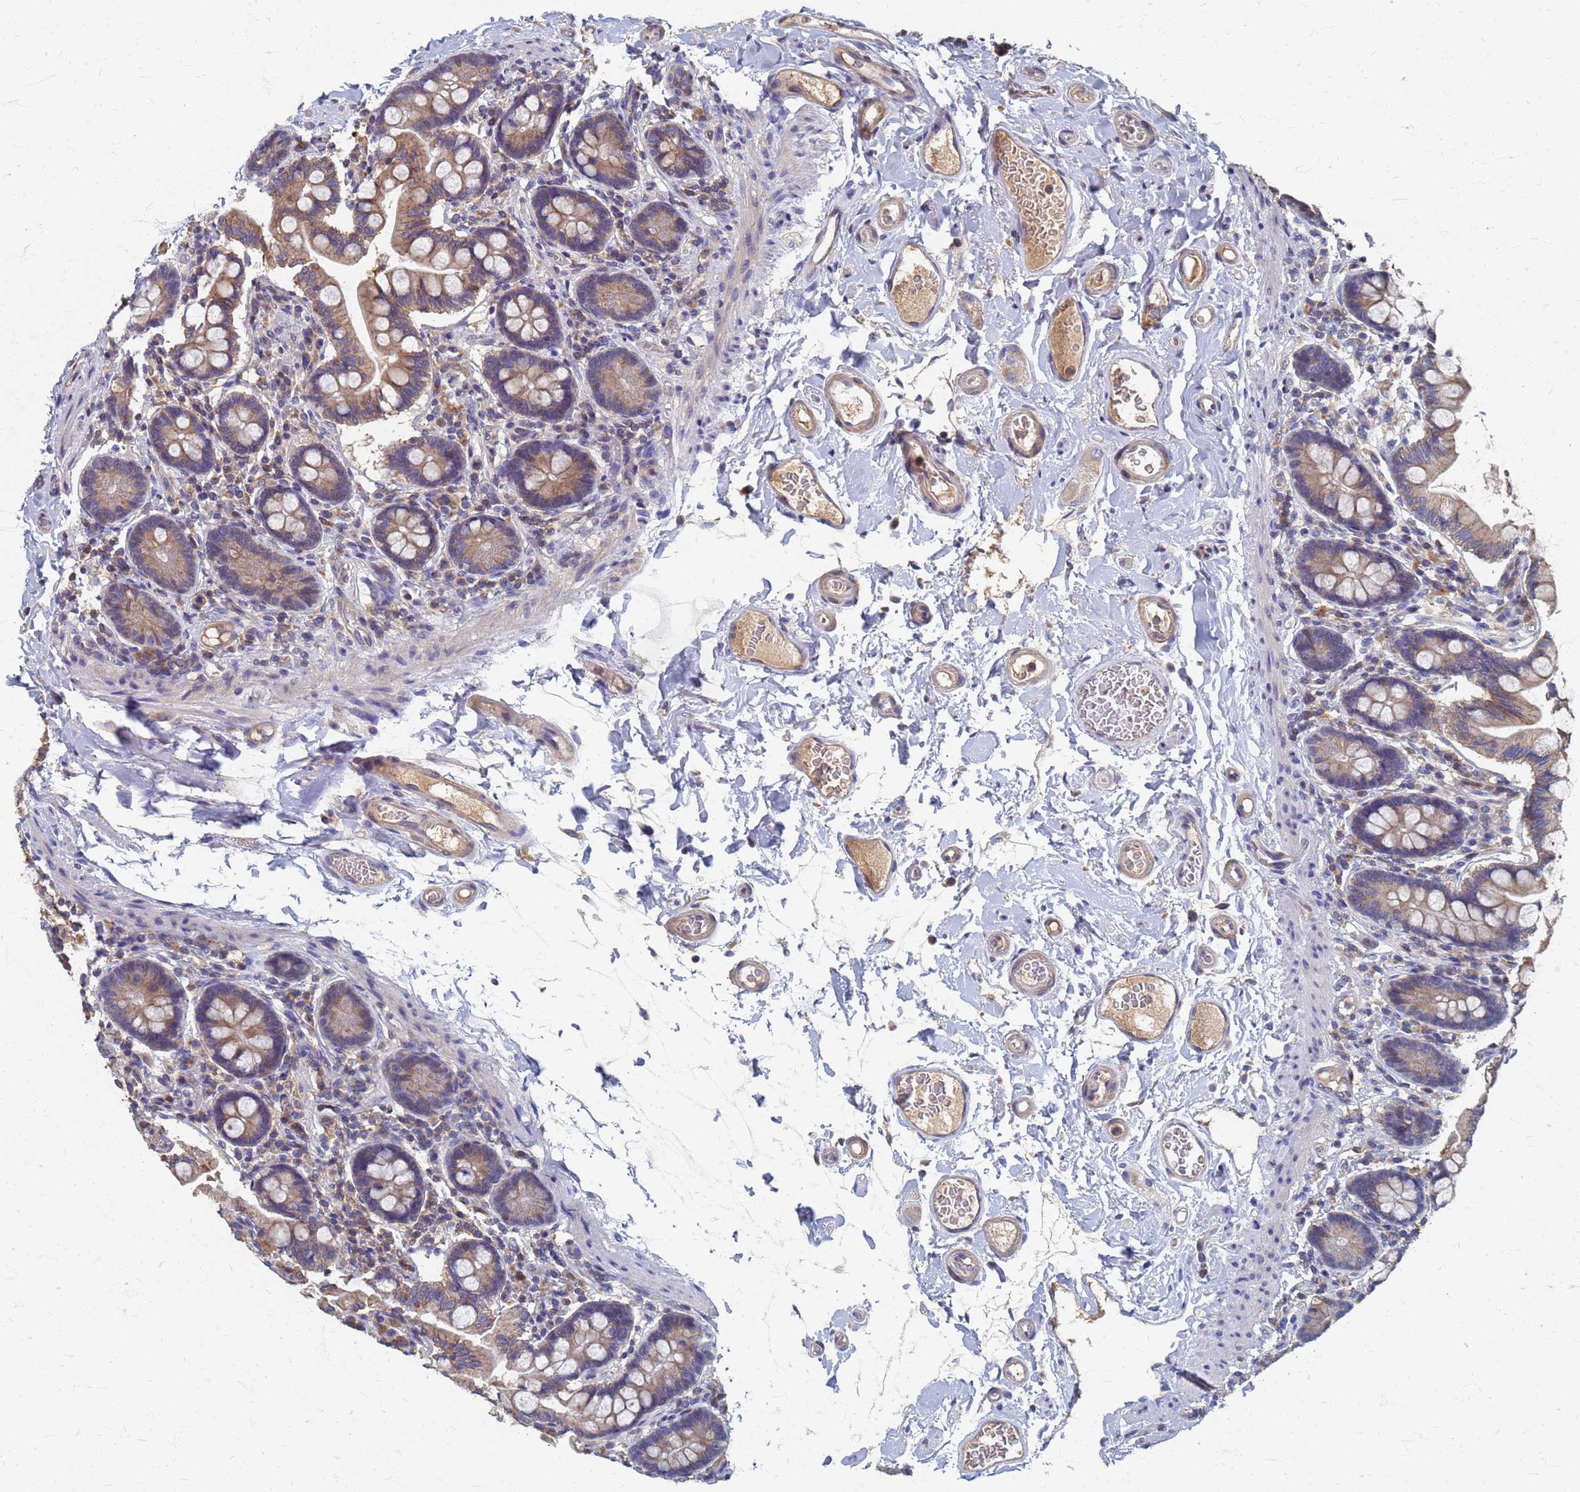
{"staining": {"intensity": "moderate", "quantity": "25%-75%", "location": "cytoplasmic/membranous"}, "tissue": "small intestine", "cell_type": "Glandular cells", "image_type": "normal", "snomed": [{"axis": "morphology", "description": "Normal tissue, NOS"}, {"axis": "topography", "description": "Small intestine"}], "caption": "Moderate cytoplasmic/membranous protein expression is present in approximately 25%-75% of glandular cells in small intestine.", "gene": "KRCC1", "patient": {"sex": "female", "age": 64}}